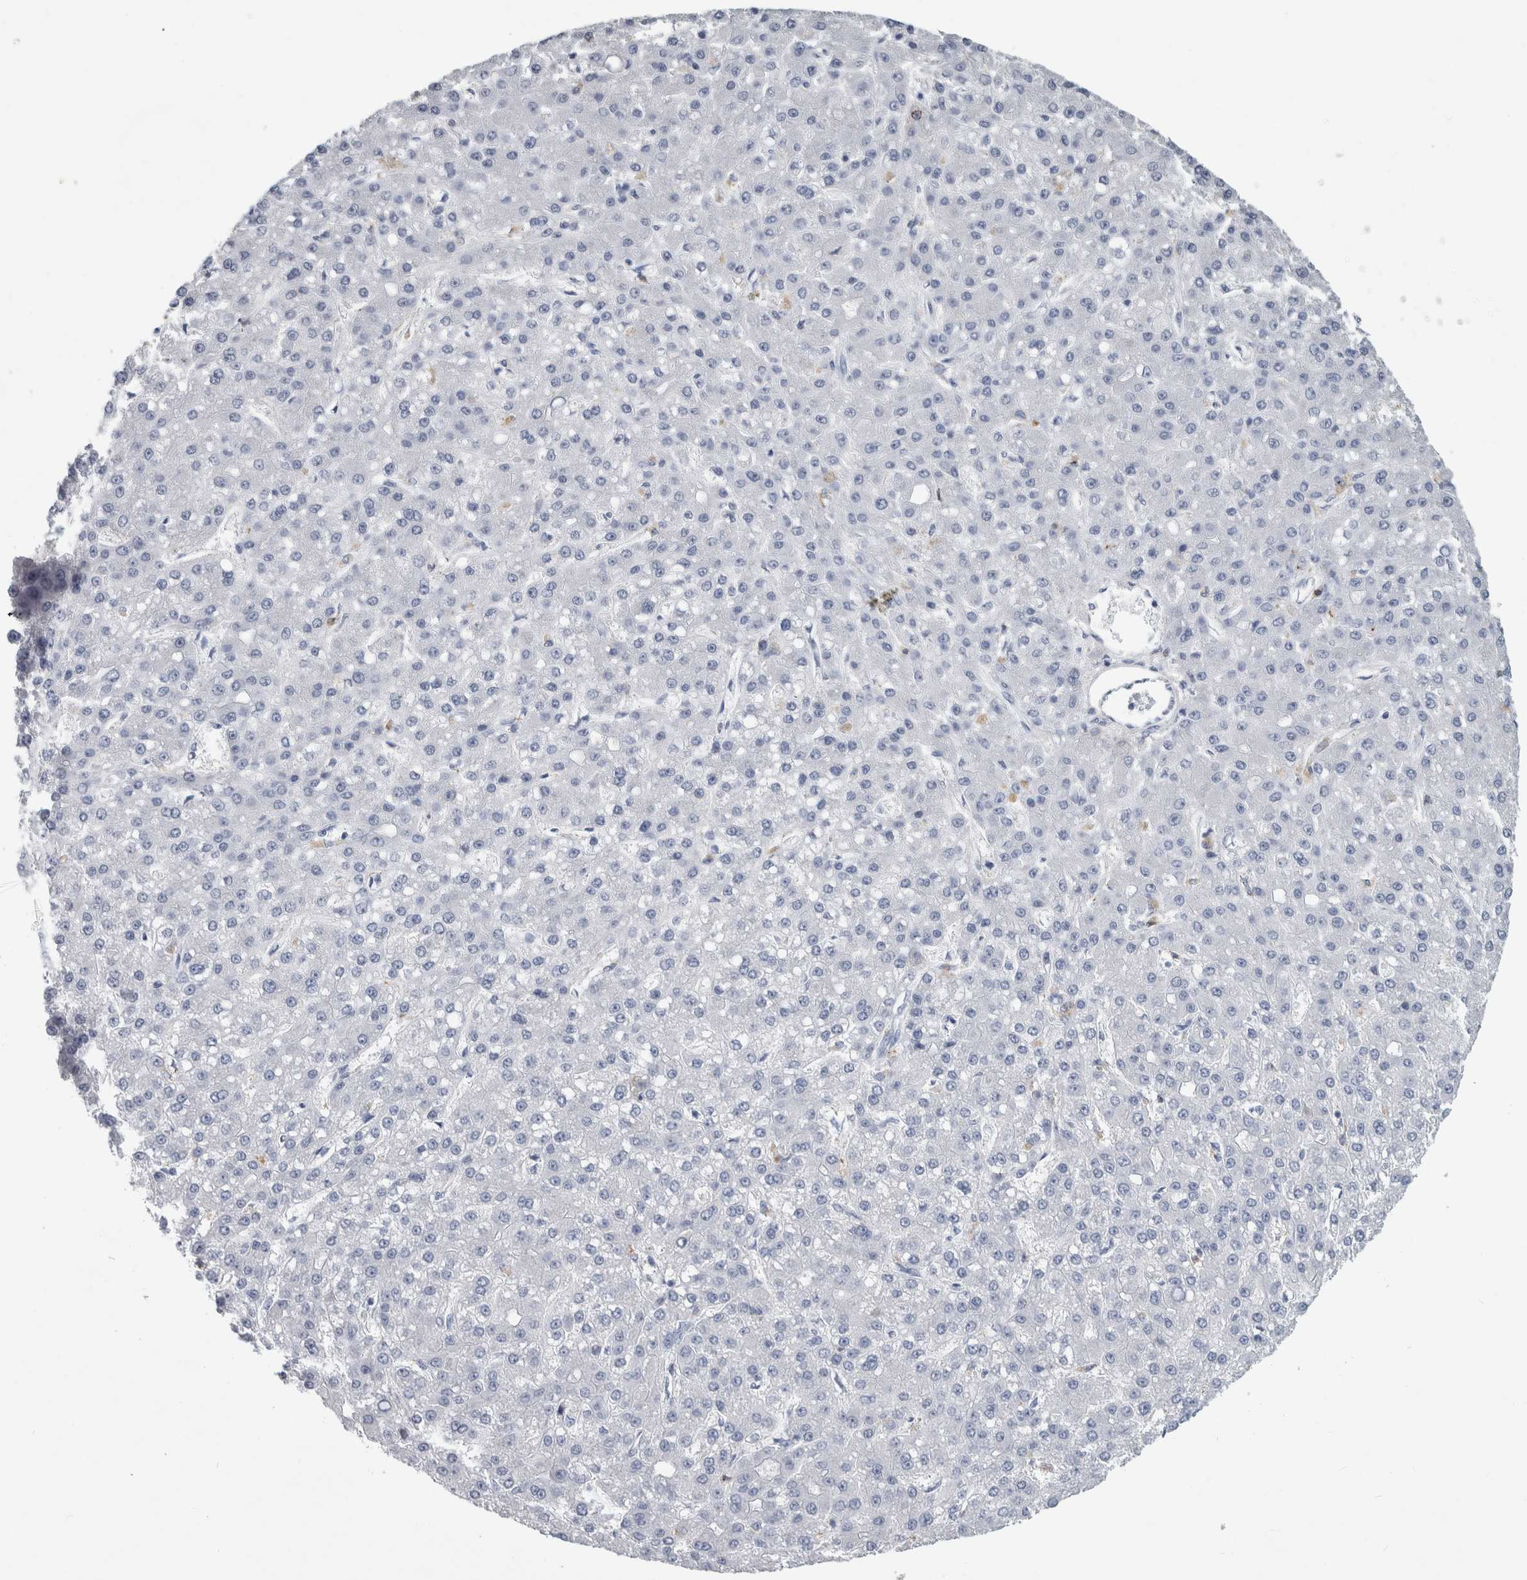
{"staining": {"intensity": "negative", "quantity": "none", "location": "none"}, "tissue": "liver cancer", "cell_type": "Tumor cells", "image_type": "cancer", "snomed": [{"axis": "morphology", "description": "Carcinoma, Hepatocellular, NOS"}, {"axis": "topography", "description": "Liver"}], "caption": "High power microscopy histopathology image of an immunohistochemistry photomicrograph of hepatocellular carcinoma (liver), revealing no significant positivity in tumor cells.", "gene": "DNAJC24", "patient": {"sex": "male", "age": 67}}